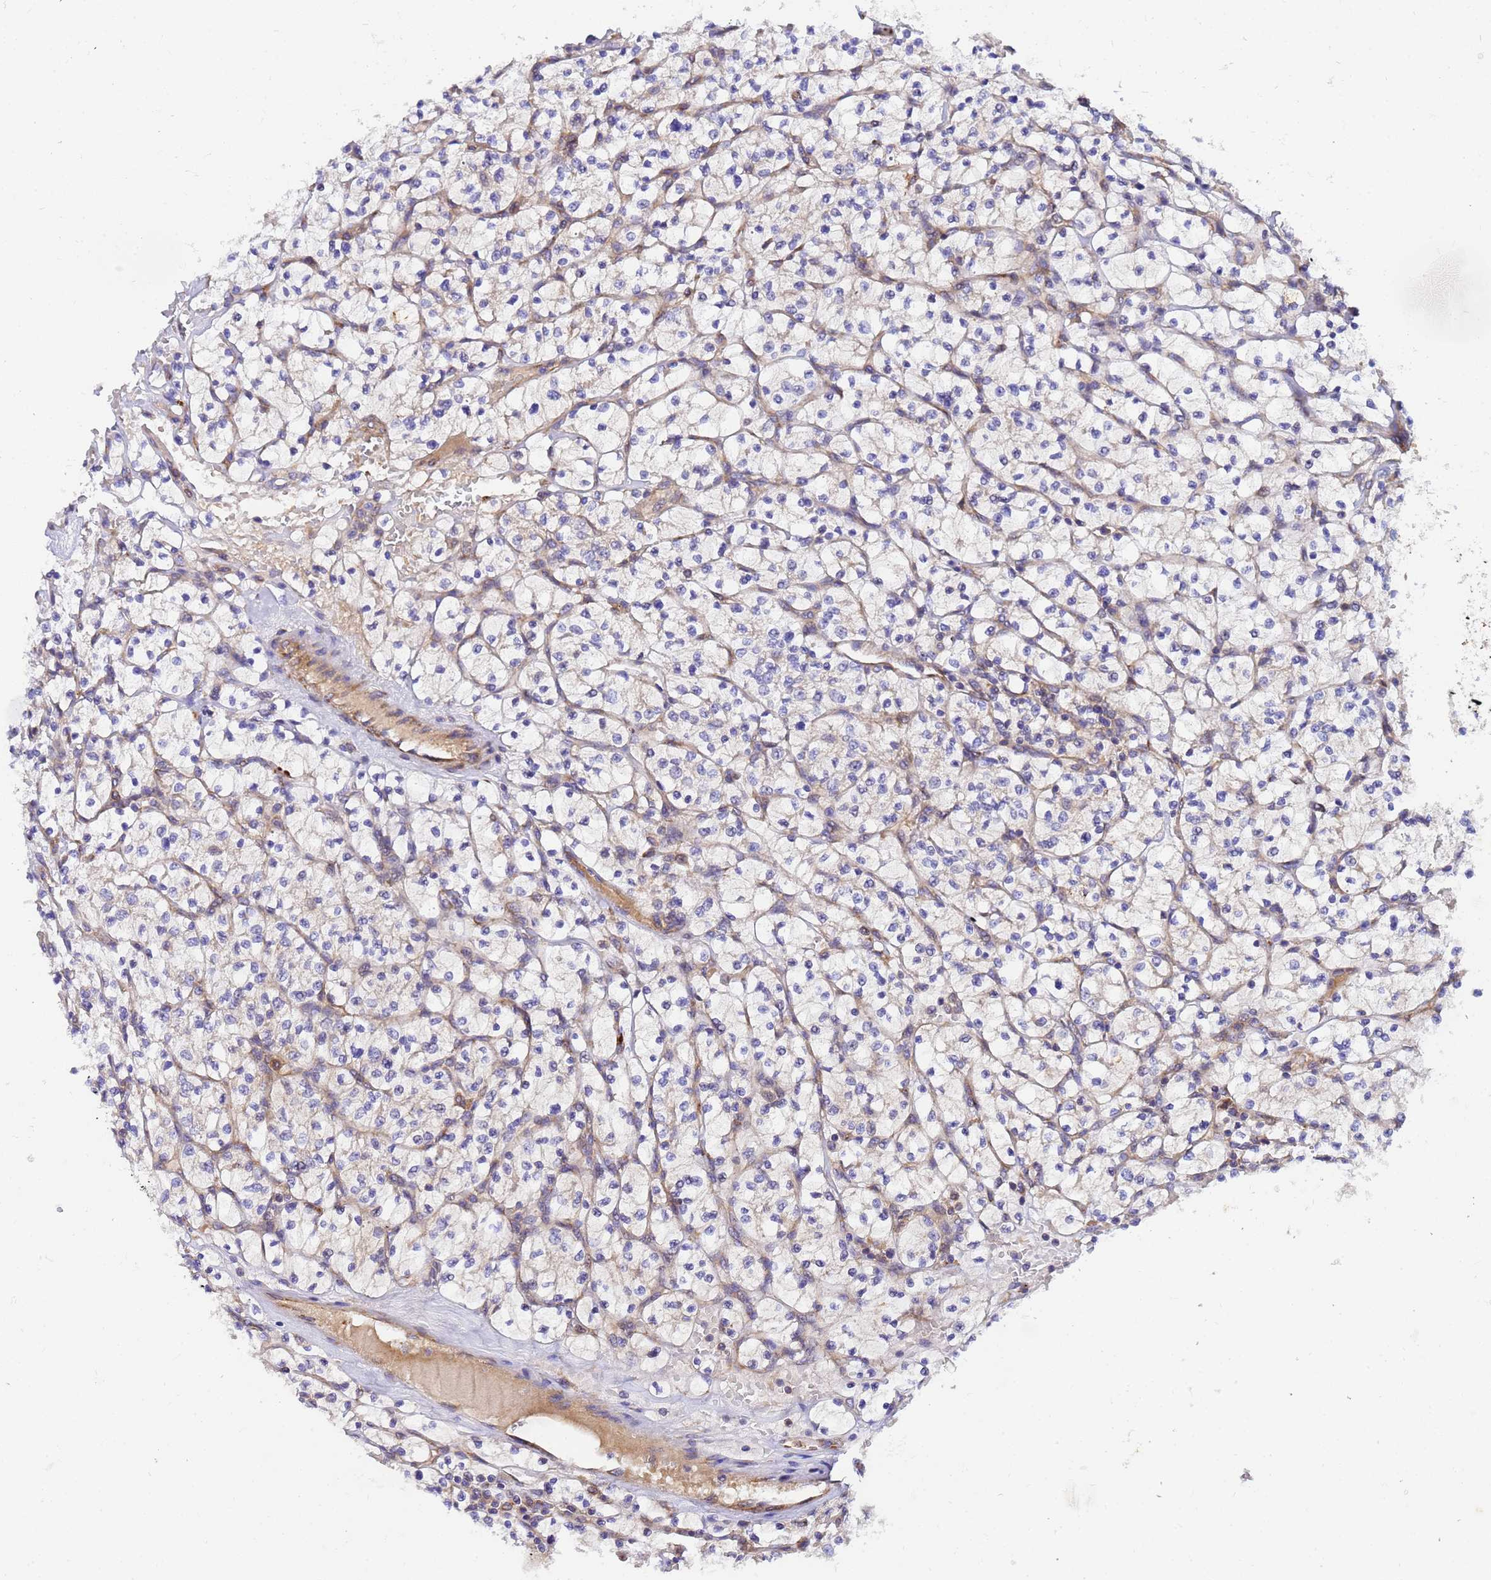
{"staining": {"intensity": "negative", "quantity": "none", "location": "none"}, "tissue": "renal cancer", "cell_type": "Tumor cells", "image_type": "cancer", "snomed": [{"axis": "morphology", "description": "Adenocarcinoma, NOS"}, {"axis": "topography", "description": "Kidney"}], "caption": "This is a photomicrograph of immunohistochemistry staining of adenocarcinoma (renal), which shows no positivity in tumor cells.", "gene": "POM121", "patient": {"sex": "female", "age": 64}}